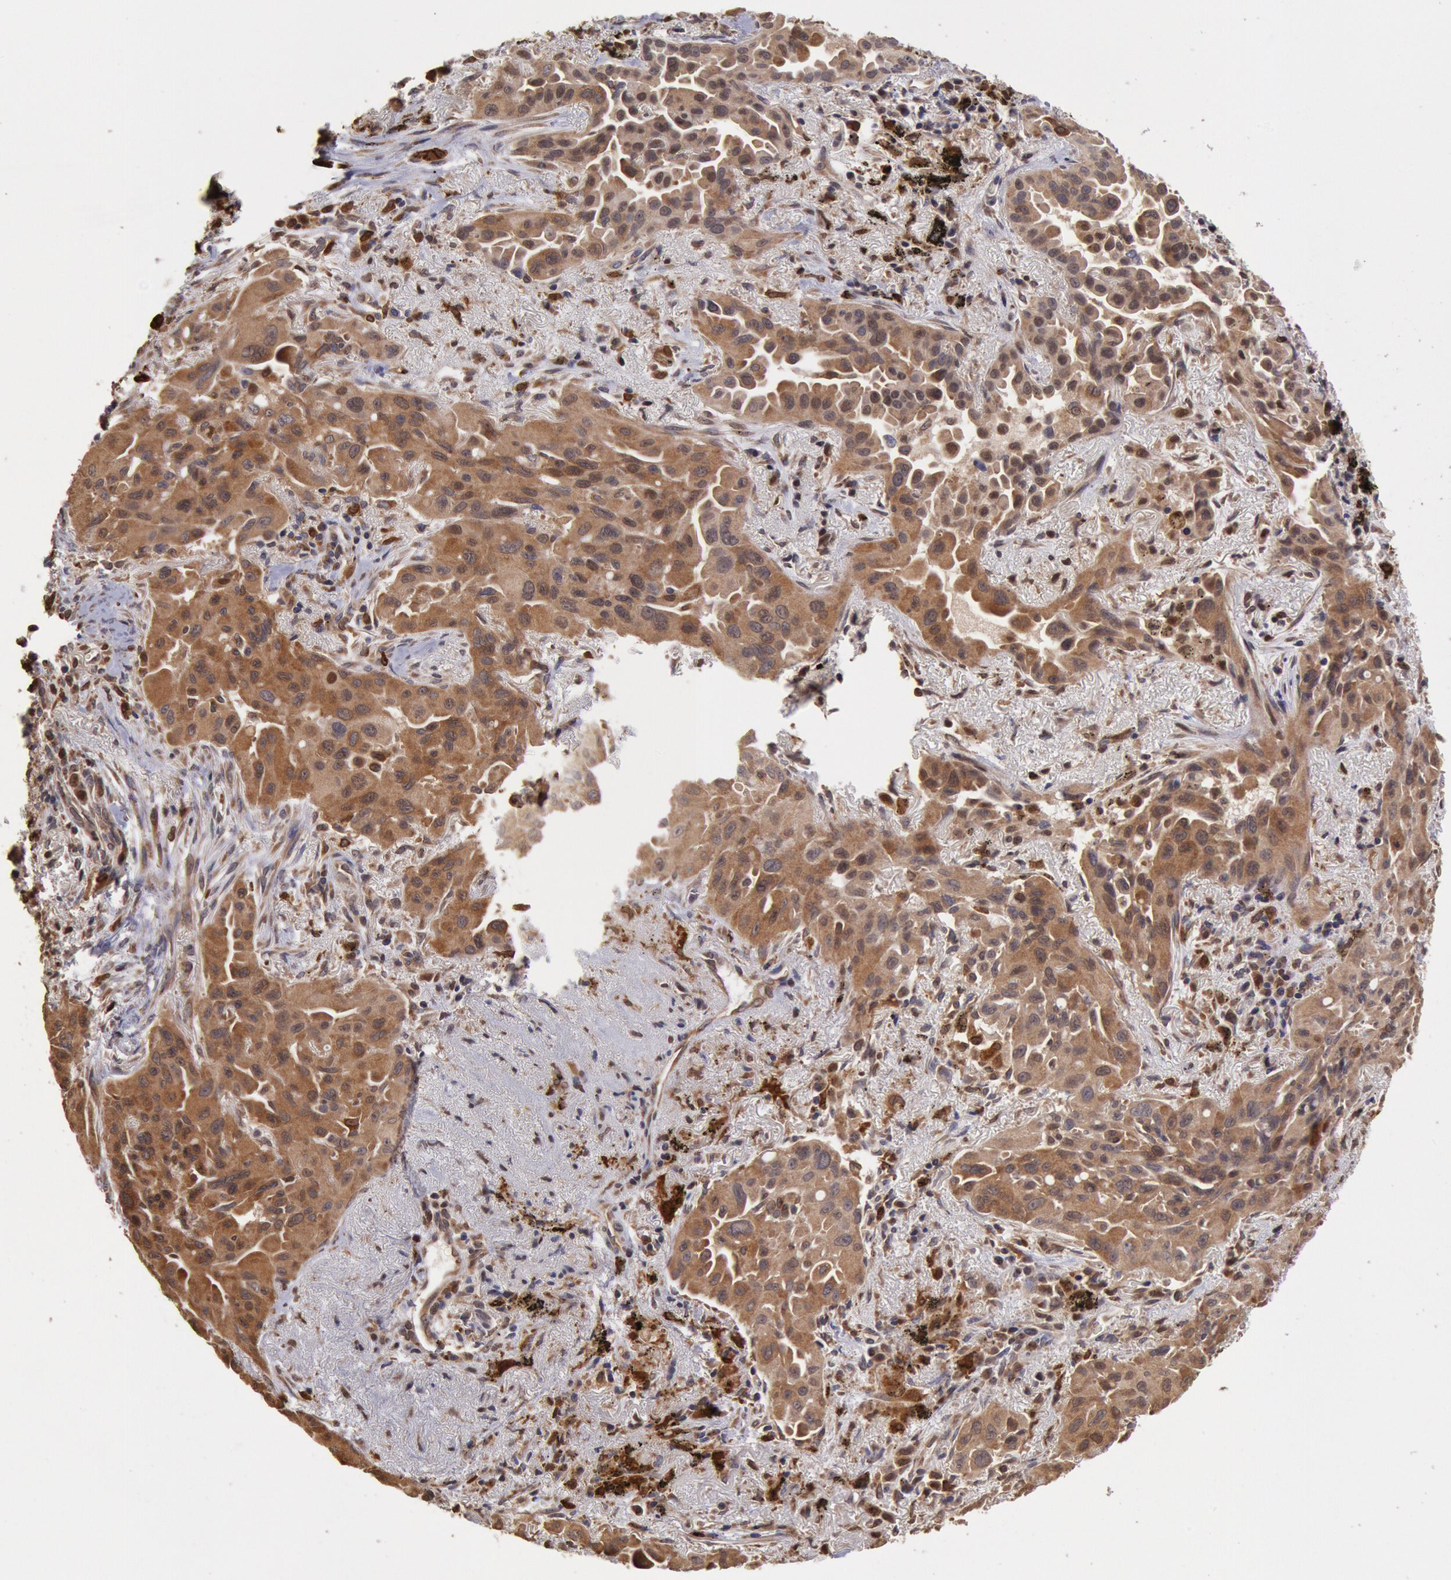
{"staining": {"intensity": "strong", "quantity": ">75%", "location": "cytoplasmic/membranous"}, "tissue": "lung cancer", "cell_type": "Tumor cells", "image_type": "cancer", "snomed": [{"axis": "morphology", "description": "Adenocarcinoma, NOS"}, {"axis": "topography", "description": "Lung"}], "caption": "Immunohistochemistry of human adenocarcinoma (lung) demonstrates high levels of strong cytoplasmic/membranous expression in approximately >75% of tumor cells.", "gene": "COMT", "patient": {"sex": "male", "age": 68}}